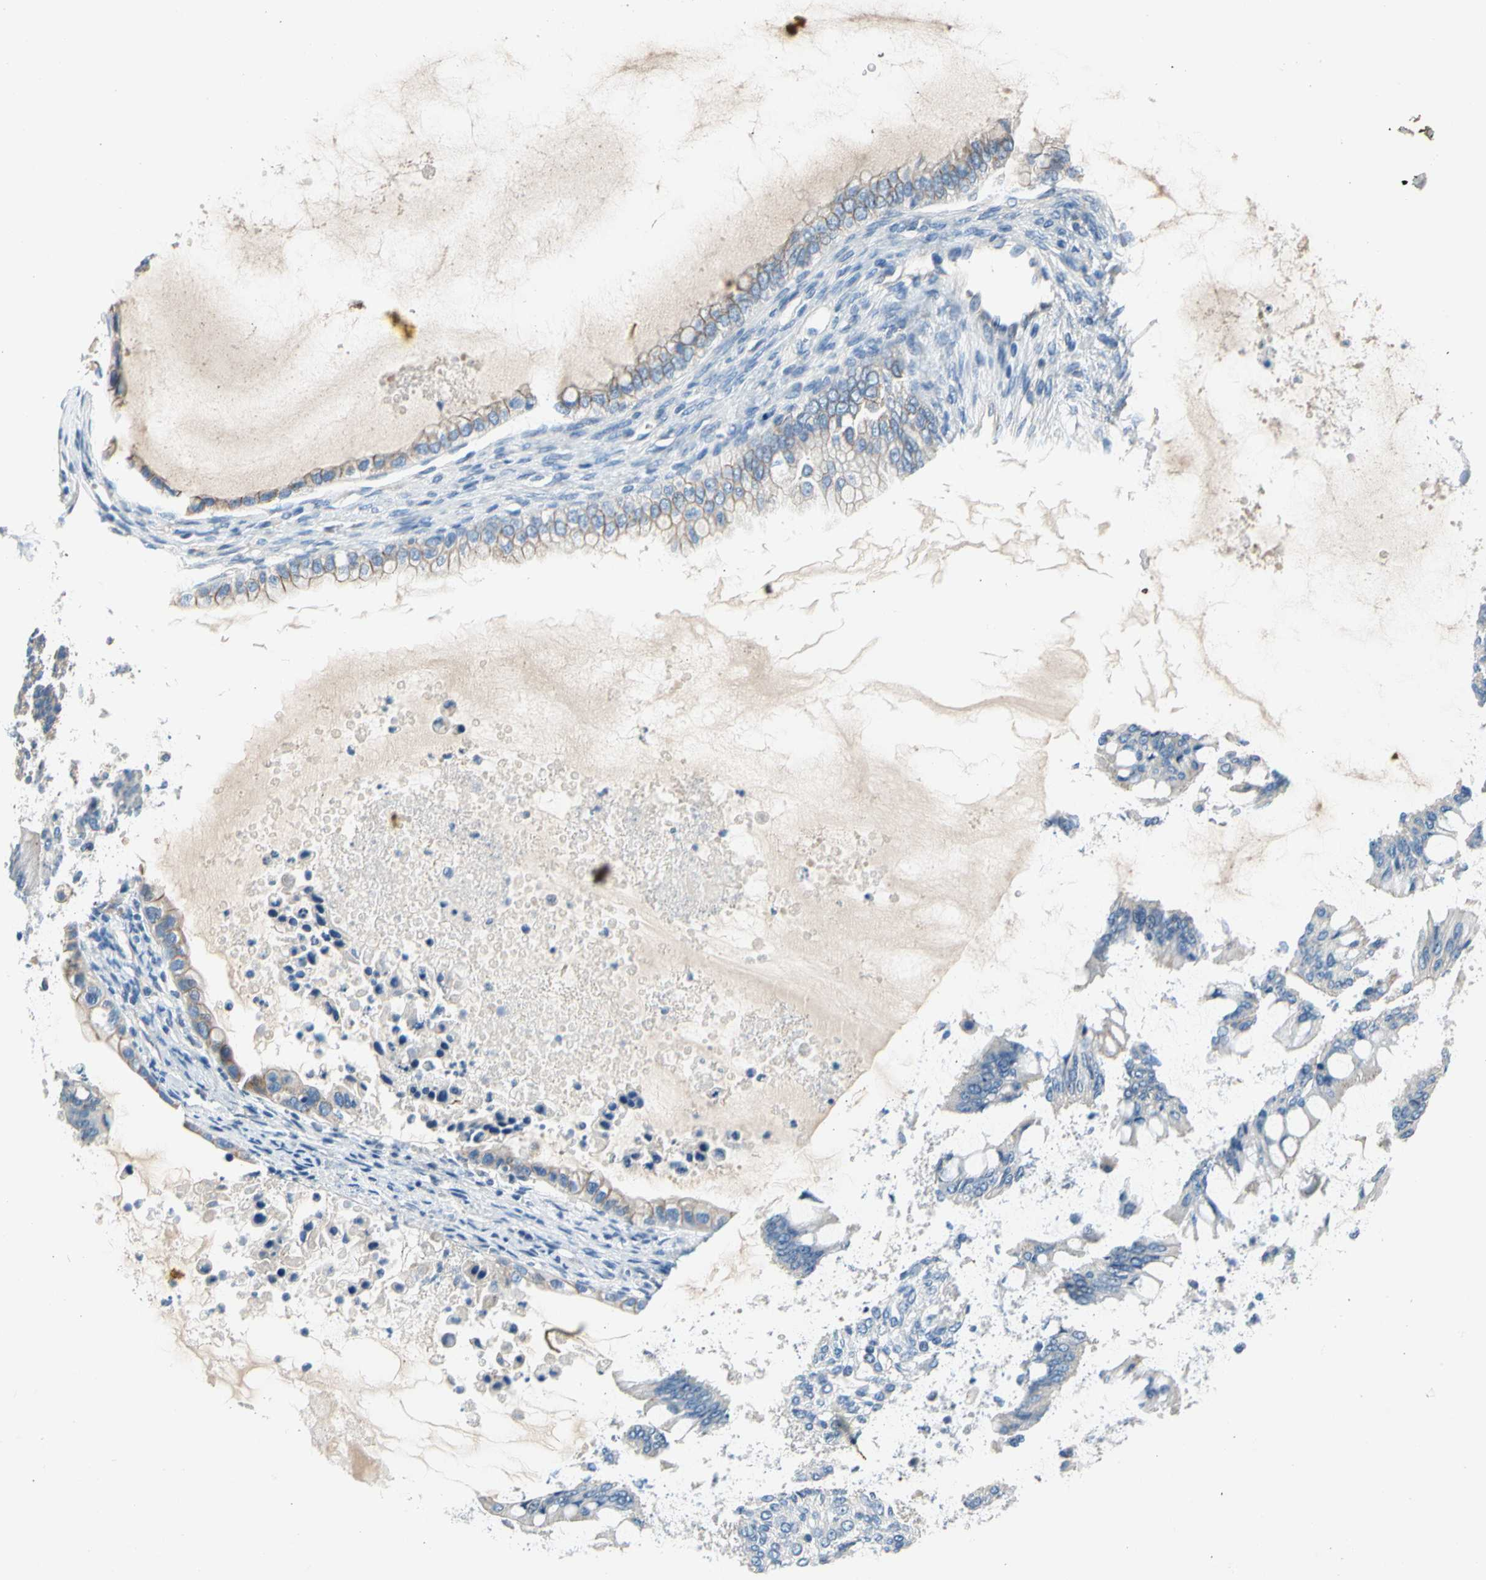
{"staining": {"intensity": "weak", "quantity": "25%-75%", "location": "cytoplasmic/membranous"}, "tissue": "ovarian cancer", "cell_type": "Tumor cells", "image_type": "cancer", "snomed": [{"axis": "morphology", "description": "Cystadenocarcinoma, mucinous, NOS"}, {"axis": "topography", "description": "Ovary"}], "caption": "IHC histopathology image of ovarian cancer stained for a protein (brown), which shows low levels of weak cytoplasmic/membranous staining in approximately 25%-75% of tumor cells.", "gene": "CA14", "patient": {"sex": "female", "age": 80}}